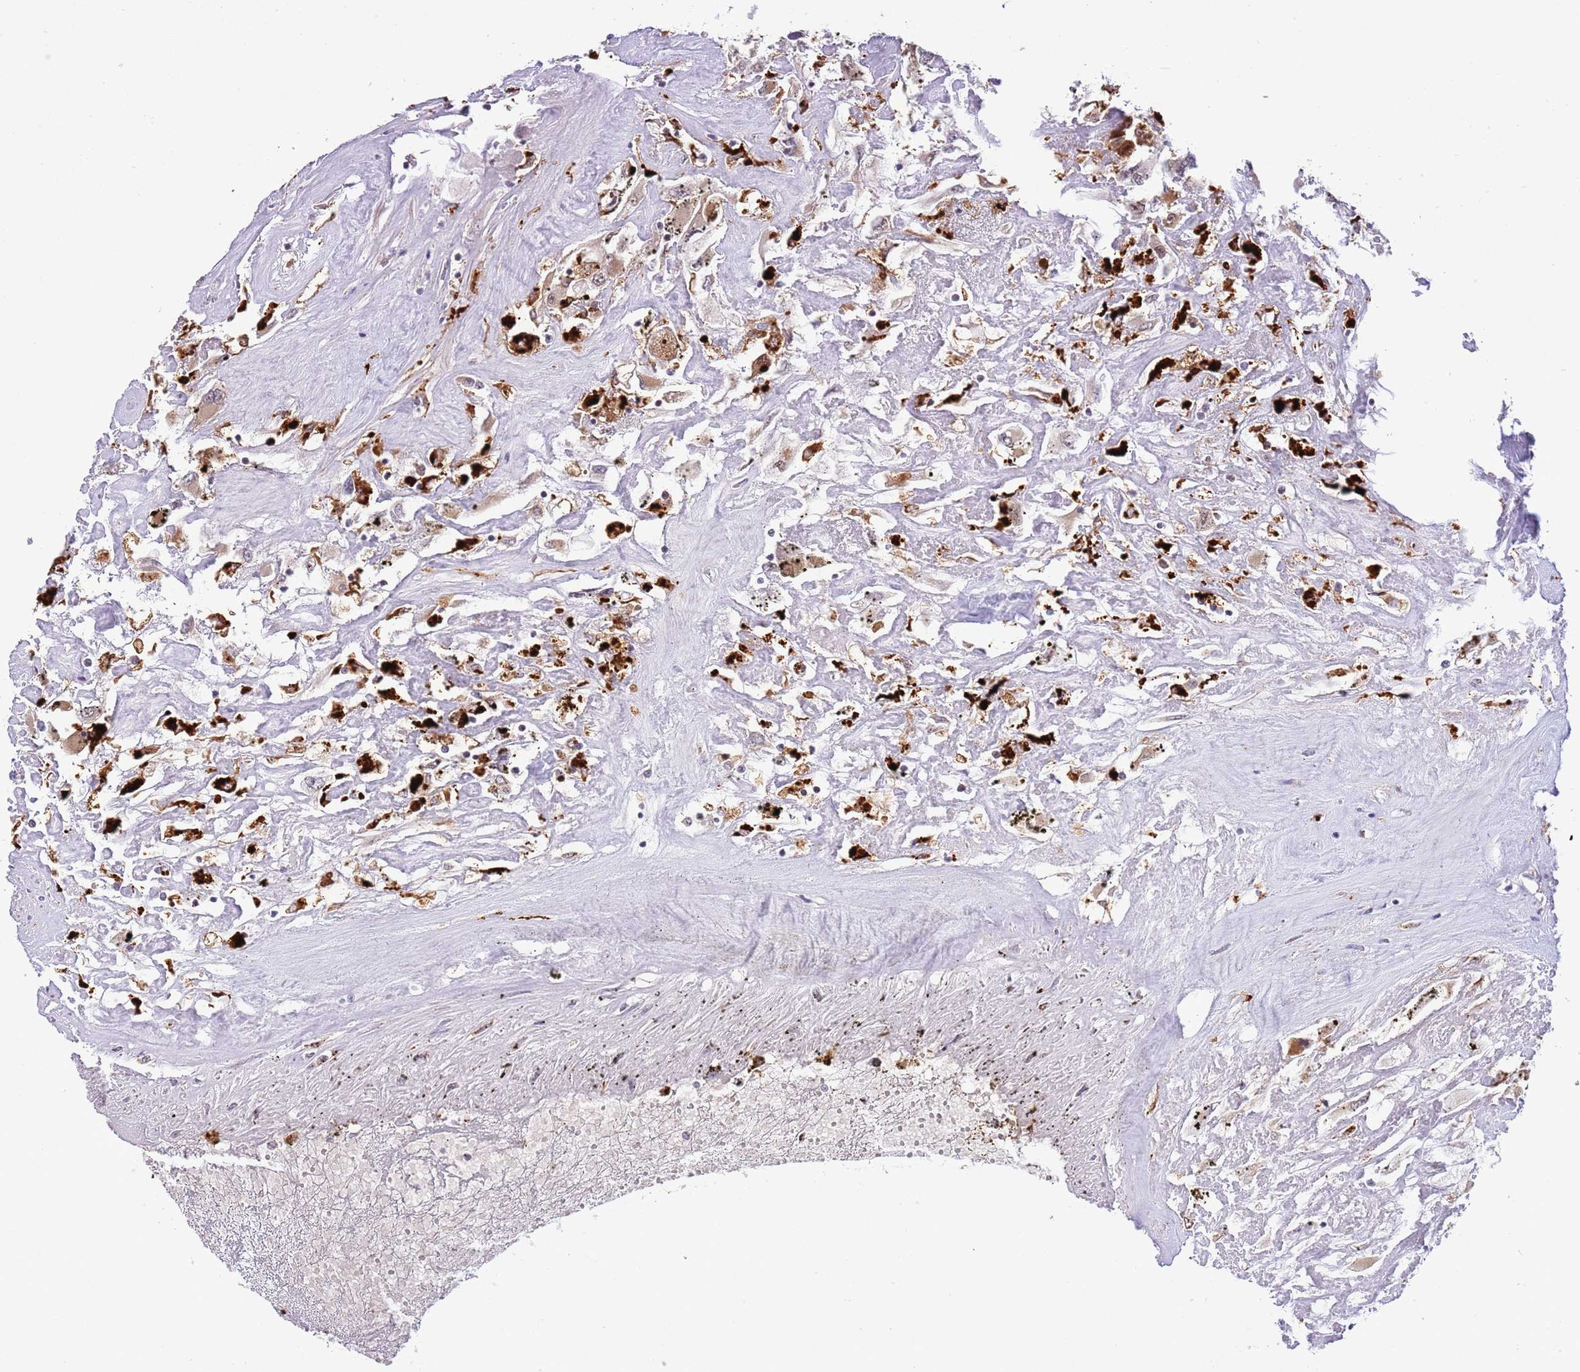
{"staining": {"intensity": "weak", "quantity": "<25%", "location": "cytoplasmic/membranous"}, "tissue": "renal cancer", "cell_type": "Tumor cells", "image_type": "cancer", "snomed": [{"axis": "morphology", "description": "Adenocarcinoma, NOS"}, {"axis": "topography", "description": "Kidney"}], "caption": "Immunohistochemical staining of human adenocarcinoma (renal) displays no significant expression in tumor cells. (Immunohistochemistry, brightfield microscopy, high magnification).", "gene": "TRIM27", "patient": {"sex": "female", "age": 52}}